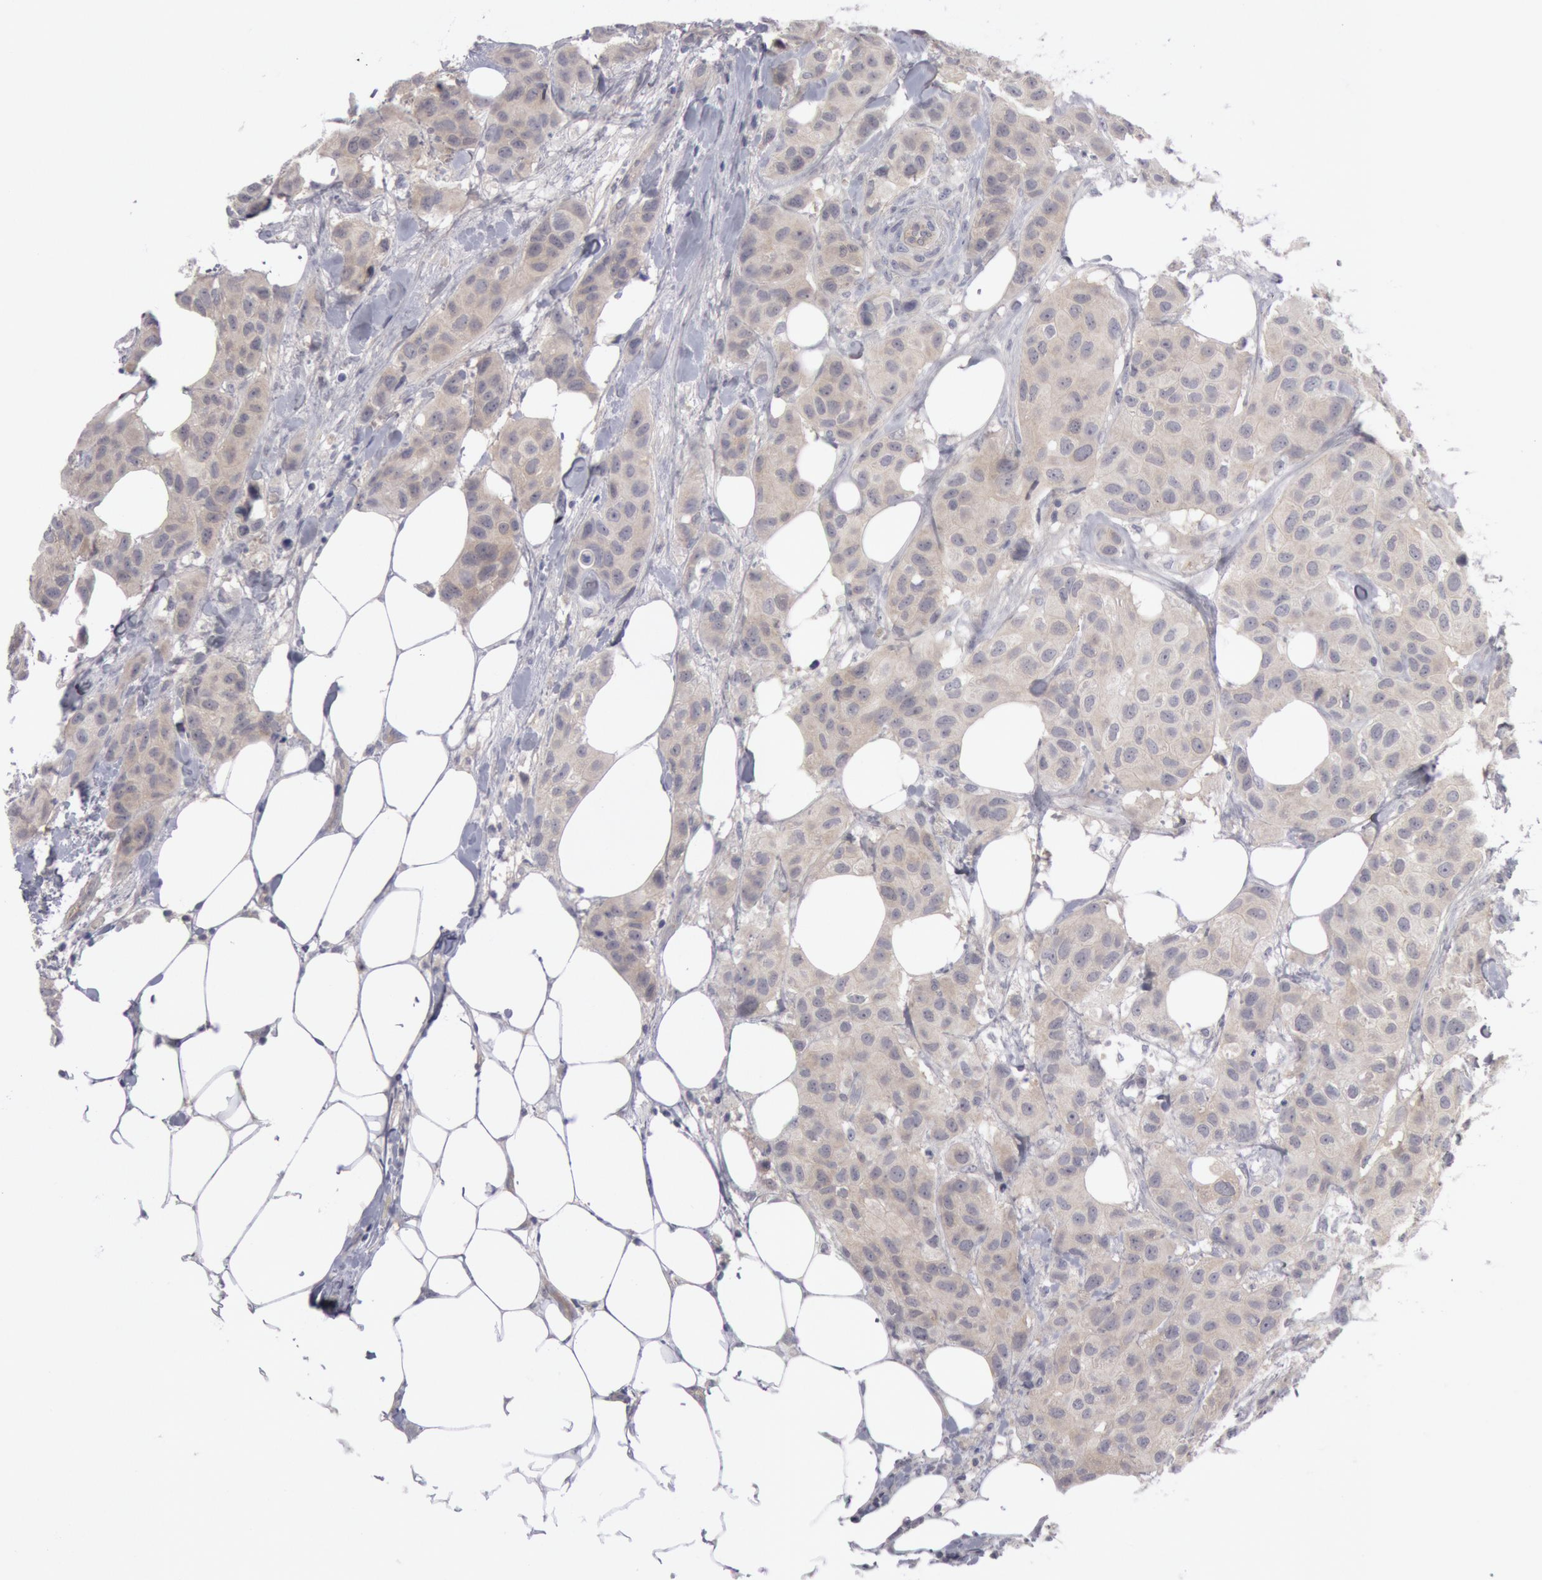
{"staining": {"intensity": "weak", "quantity": "<25%", "location": "cytoplasmic/membranous"}, "tissue": "breast cancer", "cell_type": "Tumor cells", "image_type": "cancer", "snomed": [{"axis": "morphology", "description": "Duct carcinoma"}, {"axis": "topography", "description": "Breast"}], "caption": "Immunohistochemical staining of invasive ductal carcinoma (breast) displays no significant positivity in tumor cells. Brightfield microscopy of immunohistochemistry stained with DAB (3,3'-diaminobenzidine) (brown) and hematoxylin (blue), captured at high magnification.", "gene": "JOSD1", "patient": {"sex": "female", "age": 68}}